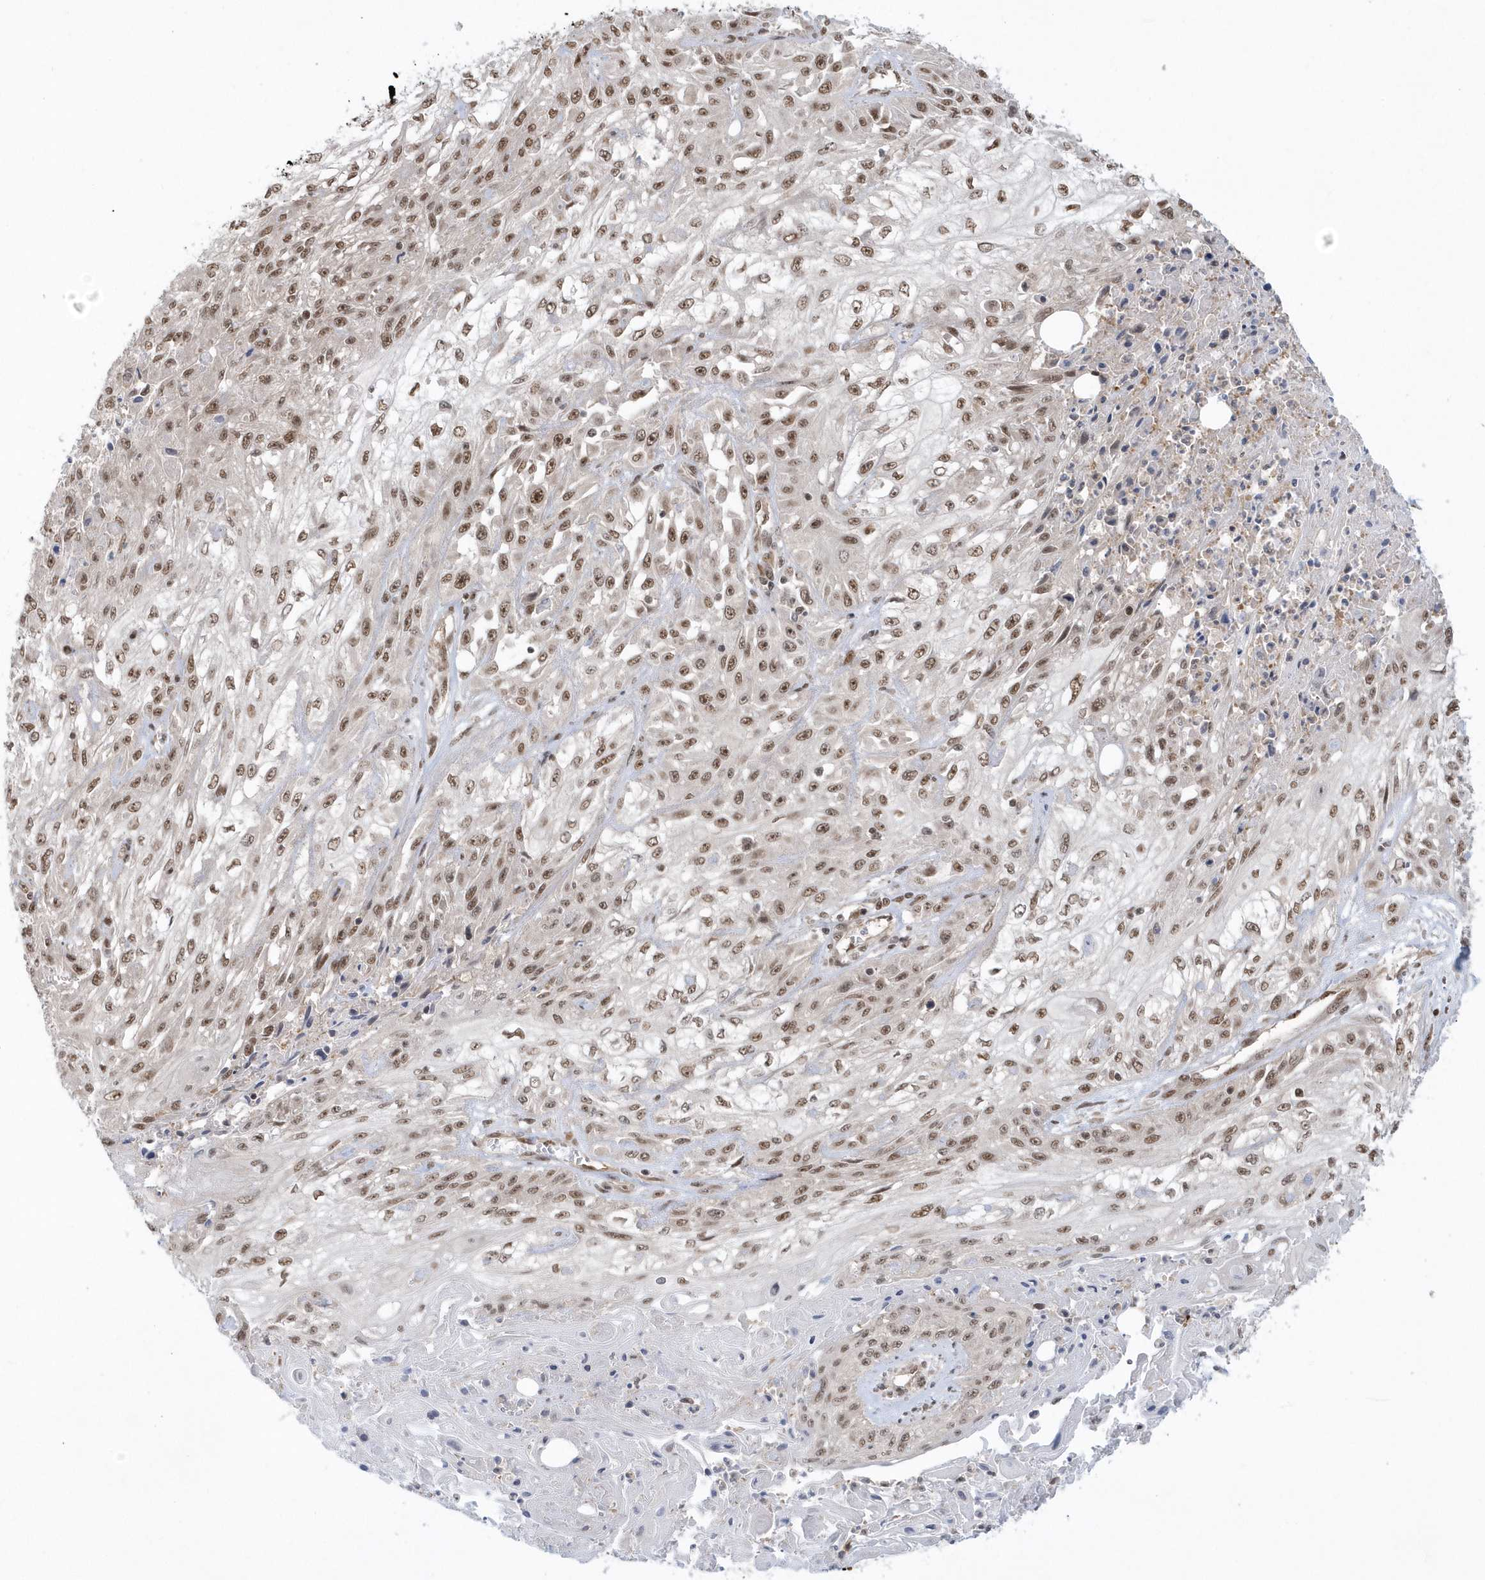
{"staining": {"intensity": "moderate", "quantity": ">75%", "location": "nuclear"}, "tissue": "skin cancer", "cell_type": "Tumor cells", "image_type": "cancer", "snomed": [{"axis": "morphology", "description": "Squamous cell carcinoma, NOS"}, {"axis": "morphology", "description": "Squamous cell carcinoma, metastatic, NOS"}, {"axis": "topography", "description": "Skin"}, {"axis": "topography", "description": "Lymph node"}], "caption": "Metastatic squamous cell carcinoma (skin) stained with DAB IHC reveals medium levels of moderate nuclear expression in approximately >75% of tumor cells.", "gene": "SEPHS1", "patient": {"sex": "male", "age": 75}}